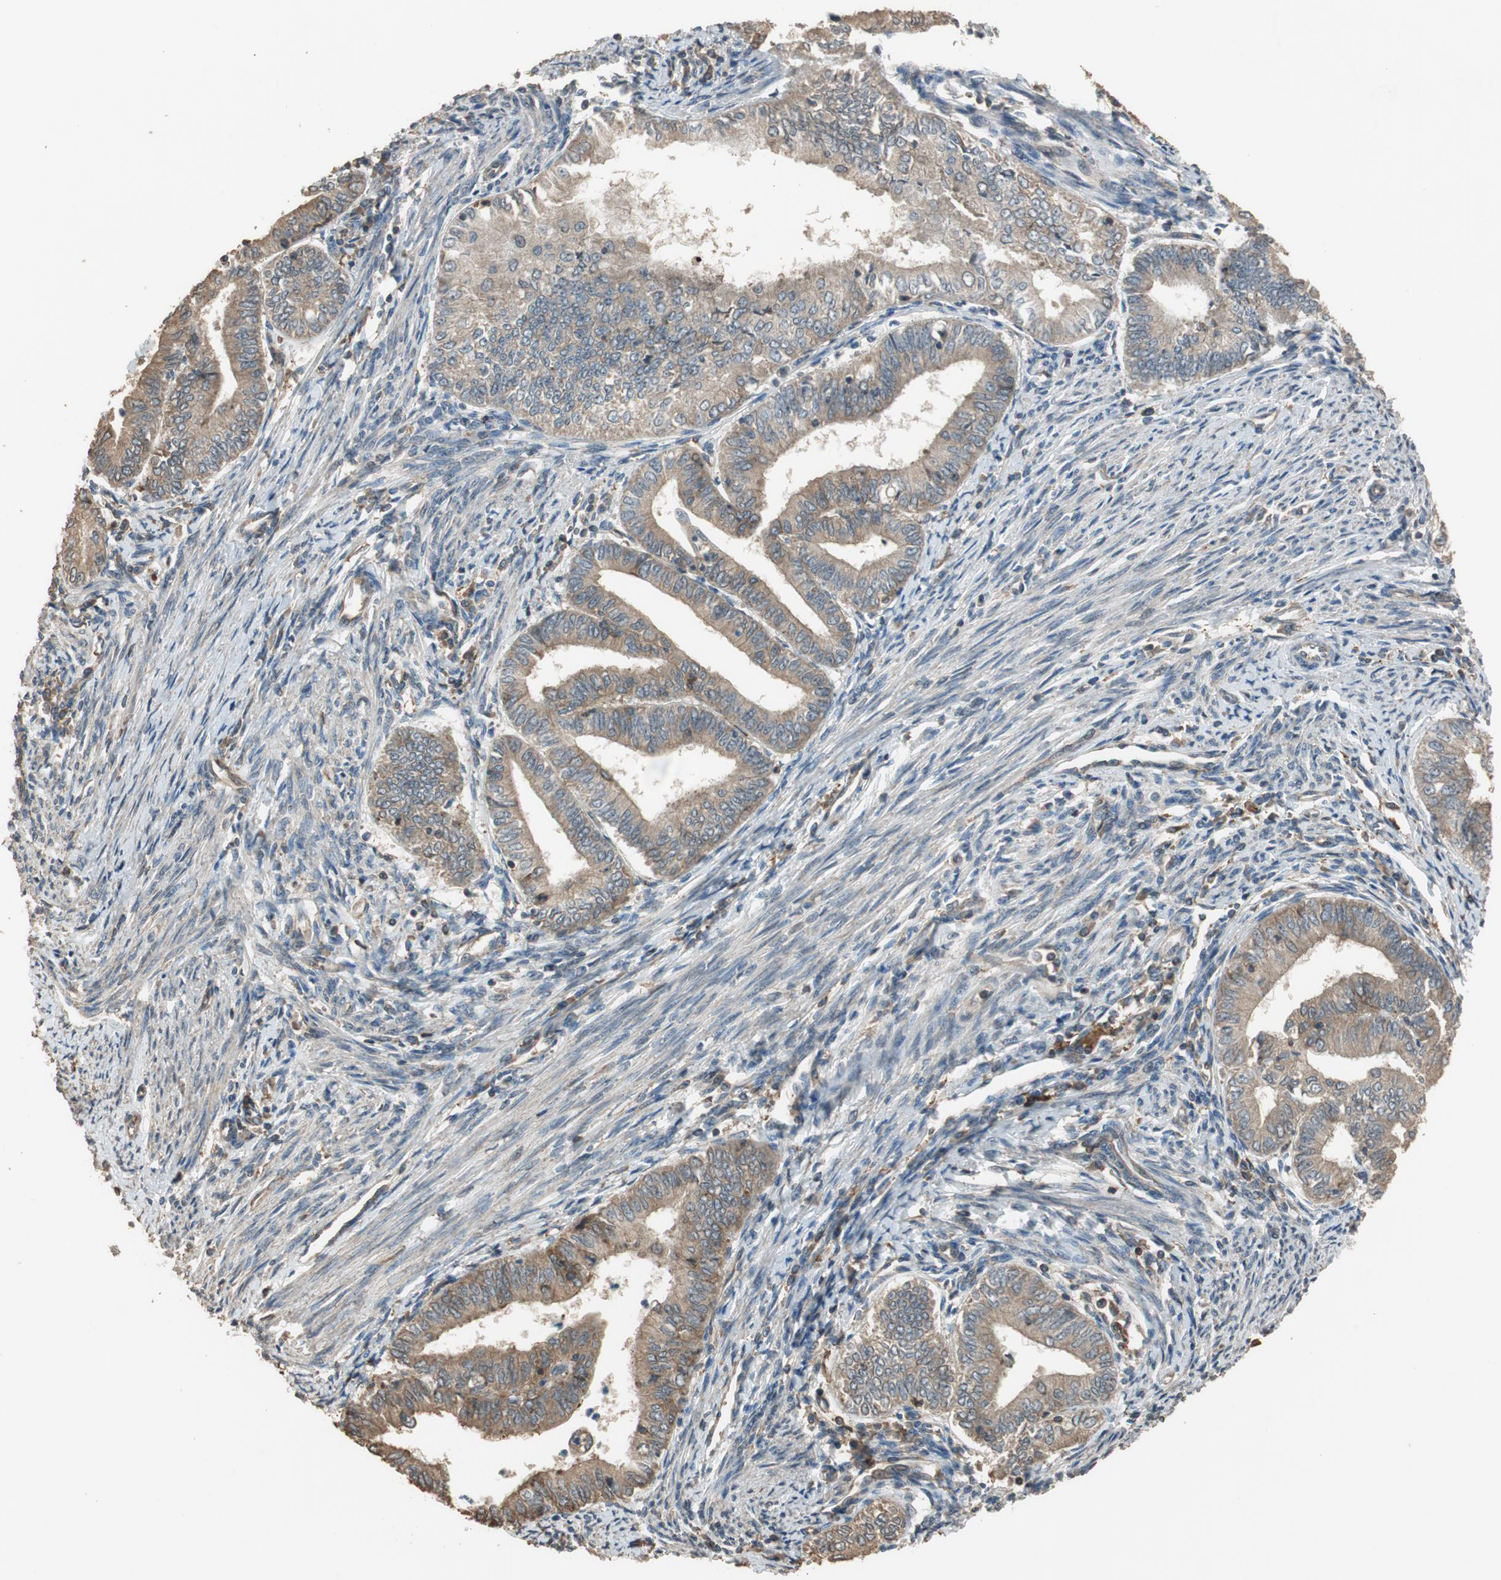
{"staining": {"intensity": "weak", "quantity": ">75%", "location": "cytoplasmic/membranous"}, "tissue": "endometrial cancer", "cell_type": "Tumor cells", "image_type": "cancer", "snomed": [{"axis": "morphology", "description": "Adenocarcinoma, NOS"}, {"axis": "topography", "description": "Endometrium"}], "caption": "This image displays IHC staining of human endometrial cancer (adenocarcinoma), with low weak cytoplasmic/membranous staining in approximately >75% of tumor cells.", "gene": "MST1R", "patient": {"sex": "female", "age": 66}}